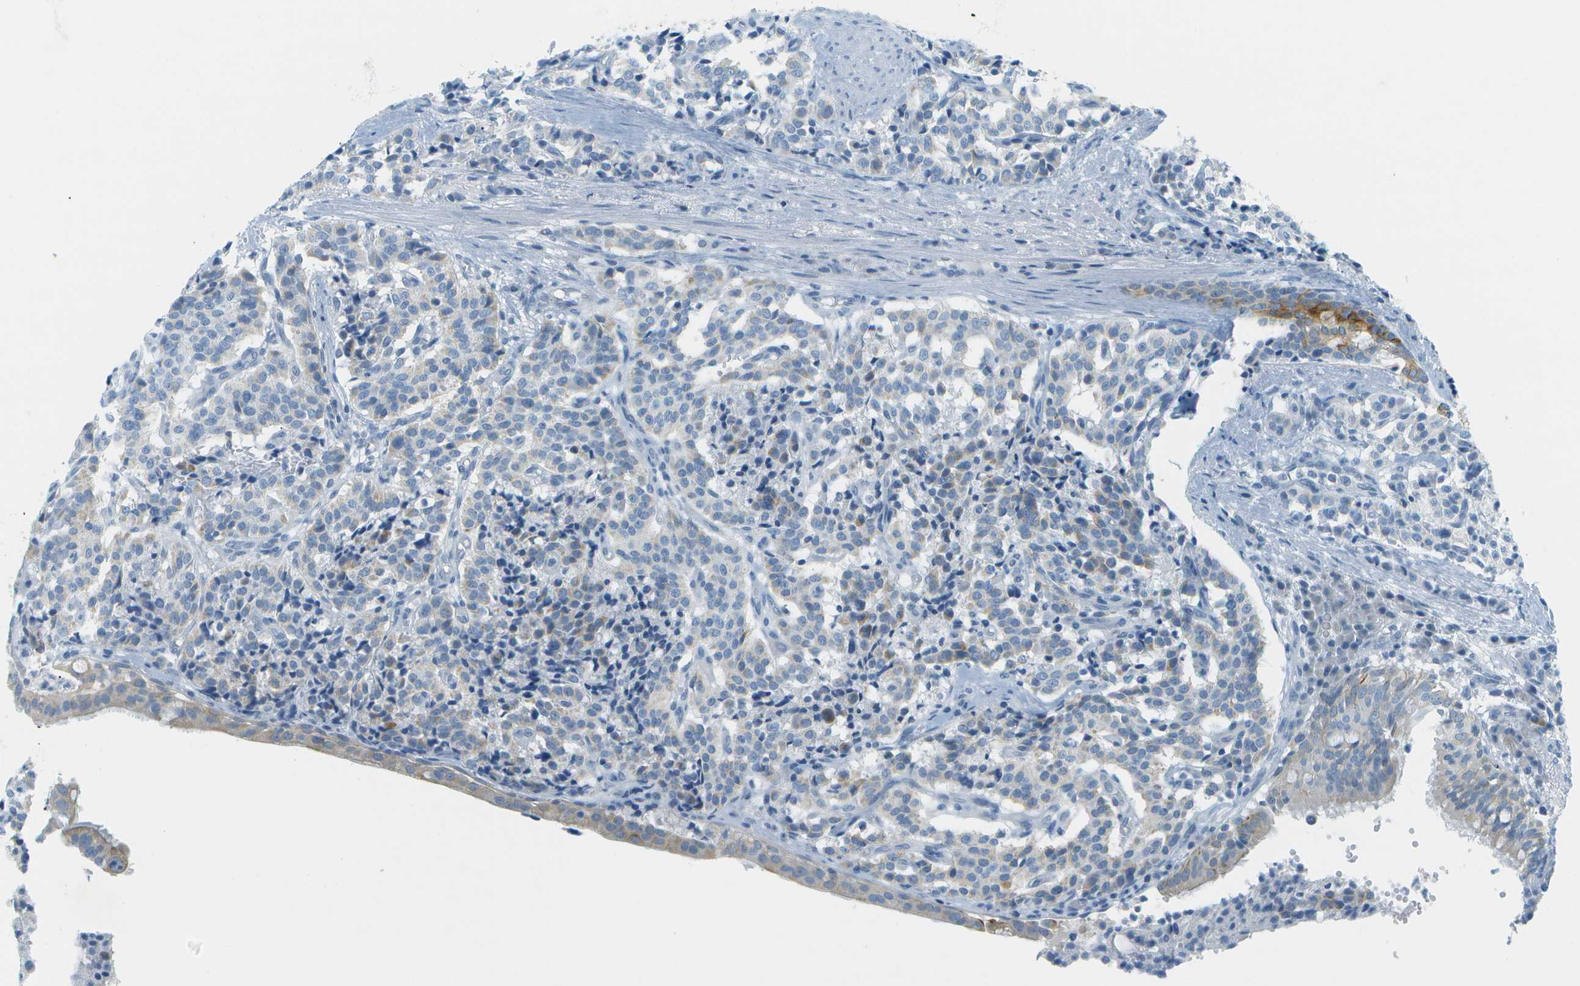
{"staining": {"intensity": "moderate", "quantity": "<25%", "location": "cytoplasmic/membranous"}, "tissue": "carcinoid", "cell_type": "Tumor cells", "image_type": "cancer", "snomed": [{"axis": "morphology", "description": "Carcinoid, malignant, NOS"}, {"axis": "topography", "description": "Lung"}], "caption": "Approximately <25% of tumor cells in carcinoid reveal moderate cytoplasmic/membranous protein expression as visualized by brown immunohistochemical staining.", "gene": "SMYD5", "patient": {"sex": "male", "age": 30}}